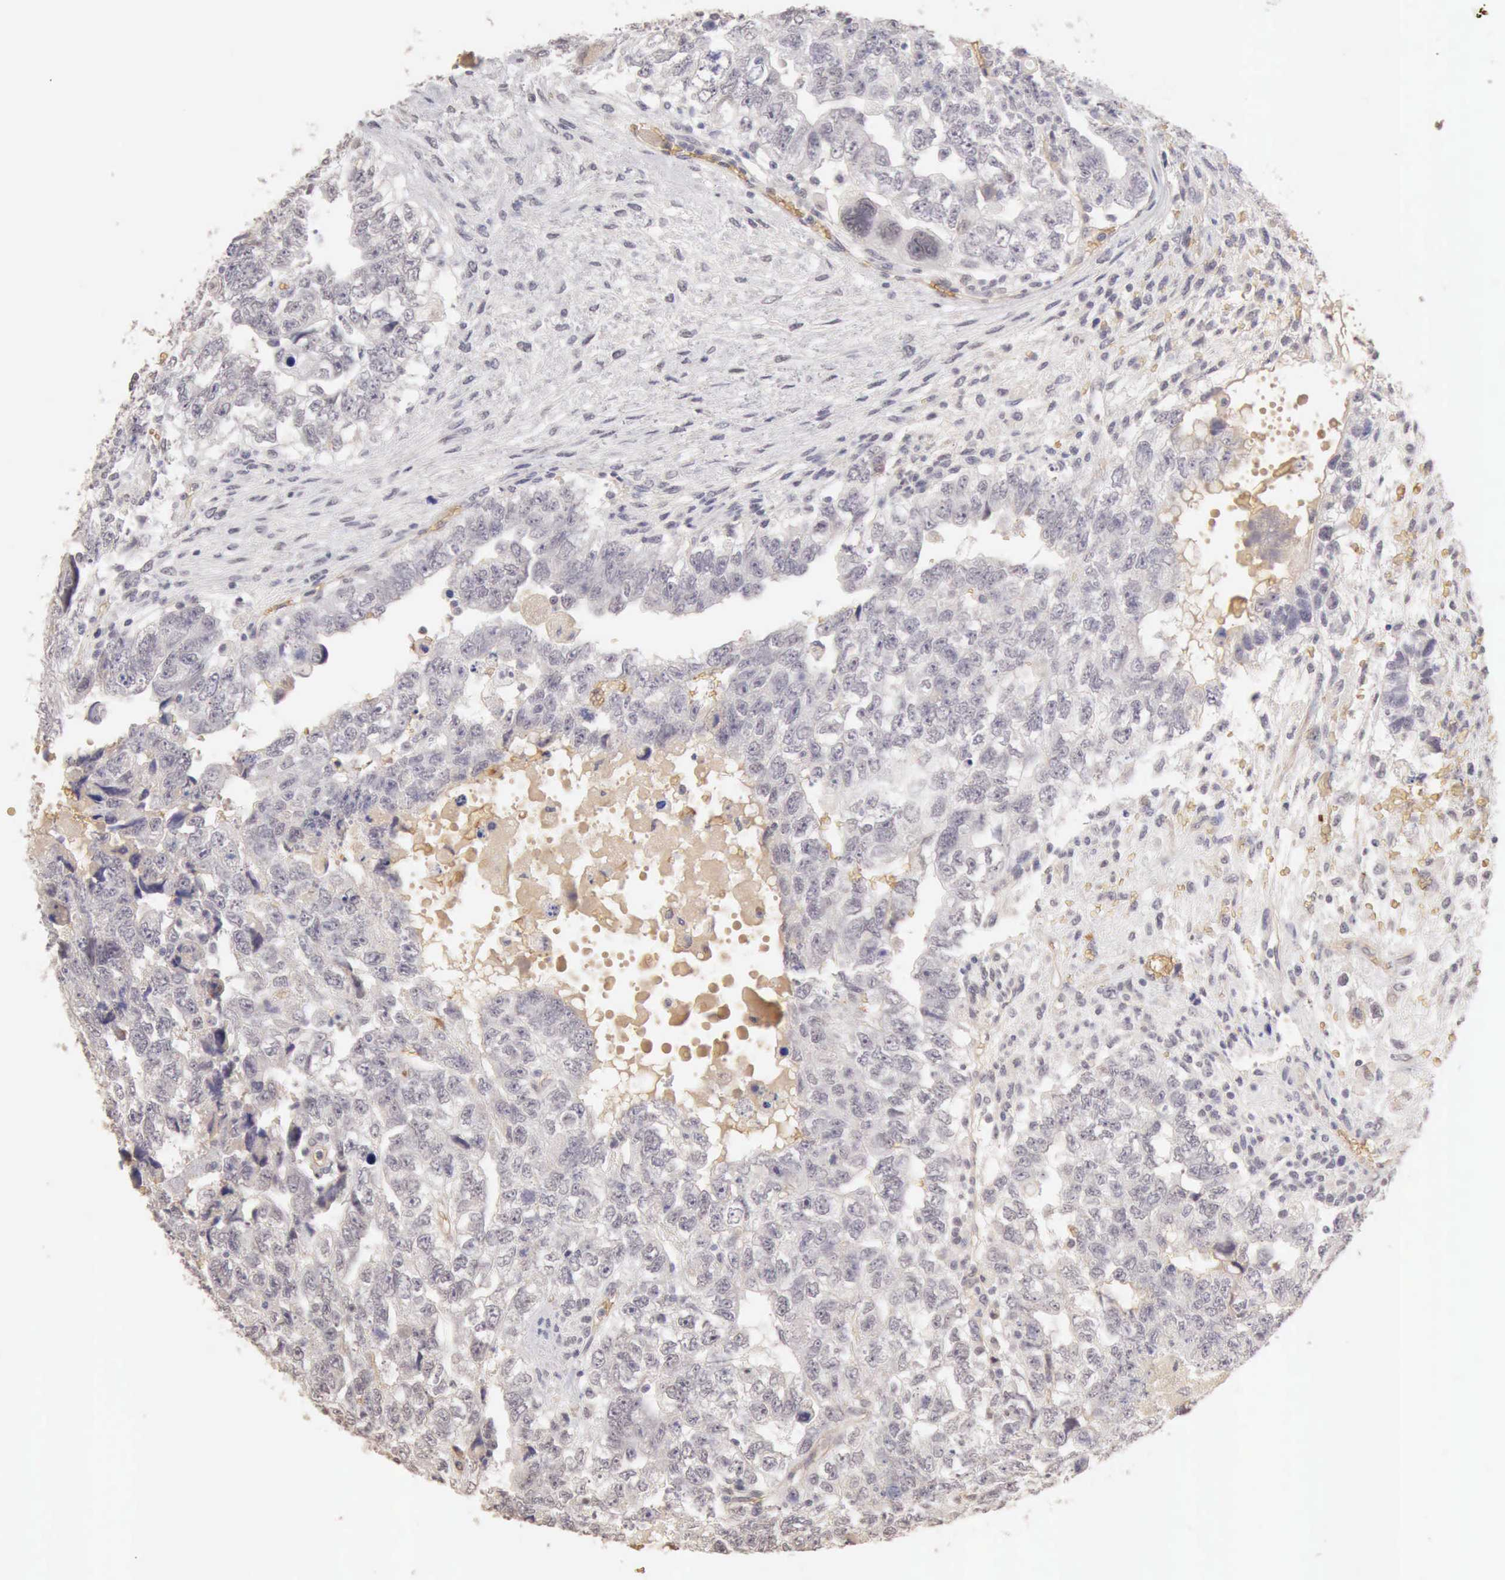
{"staining": {"intensity": "negative", "quantity": "none", "location": "none"}, "tissue": "testis cancer", "cell_type": "Tumor cells", "image_type": "cancer", "snomed": [{"axis": "morphology", "description": "Carcinoma, Embryonal, NOS"}, {"axis": "topography", "description": "Testis"}], "caption": "High power microscopy image of an IHC micrograph of embryonal carcinoma (testis), revealing no significant staining in tumor cells.", "gene": "CFI", "patient": {"sex": "male", "age": 36}}